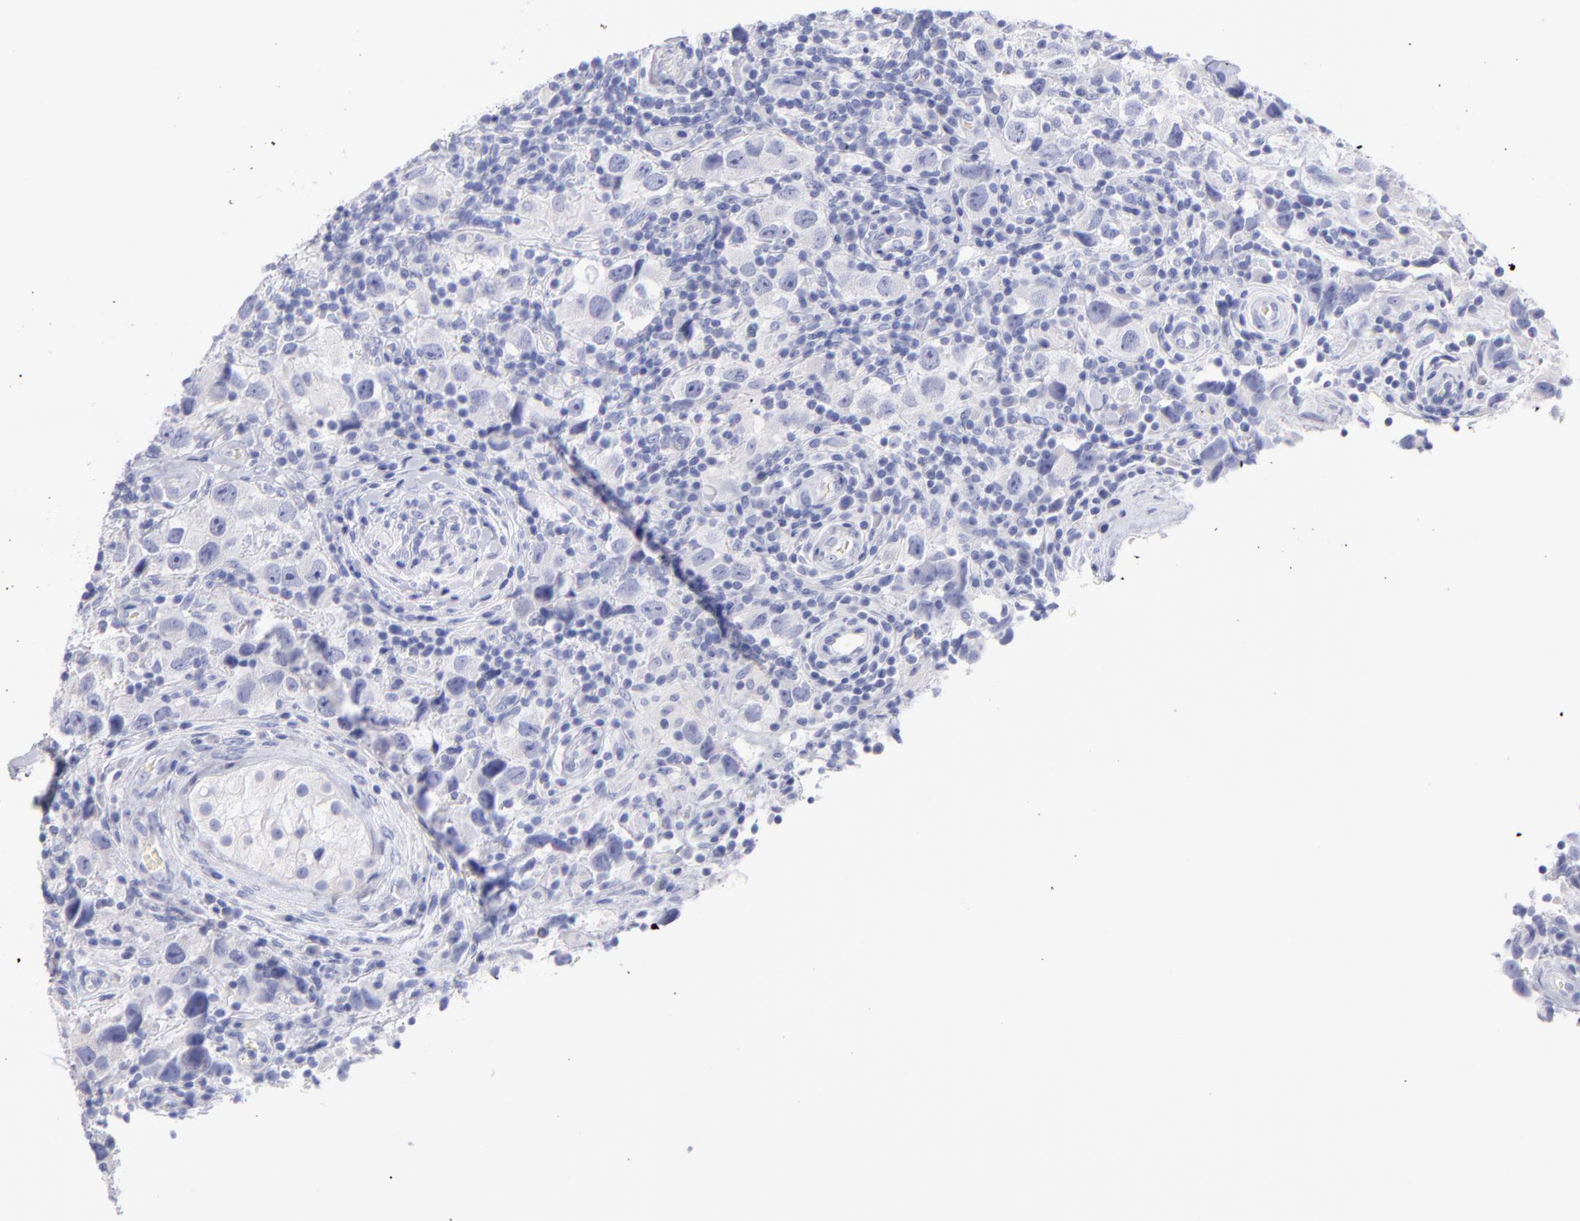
{"staining": {"intensity": "negative", "quantity": "none", "location": "none"}, "tissue": "testis cancer", "cell_type": "Tumor cells", "image_type": "cancer", "snomed": [{"axis": "morphology", "description": "Carcinoma, Embryonal, NOS"}, {"axis": "topography", "description": "Testis"}], "caption": "A high-resolution histopathology image shows immunohistochemistry (IHC) staining of embryonal carcinoma (testis), which reveals no significant positivity in tumor cells.", "gene": "SCGN", "patient": {"sex": "male", "age": 21}}